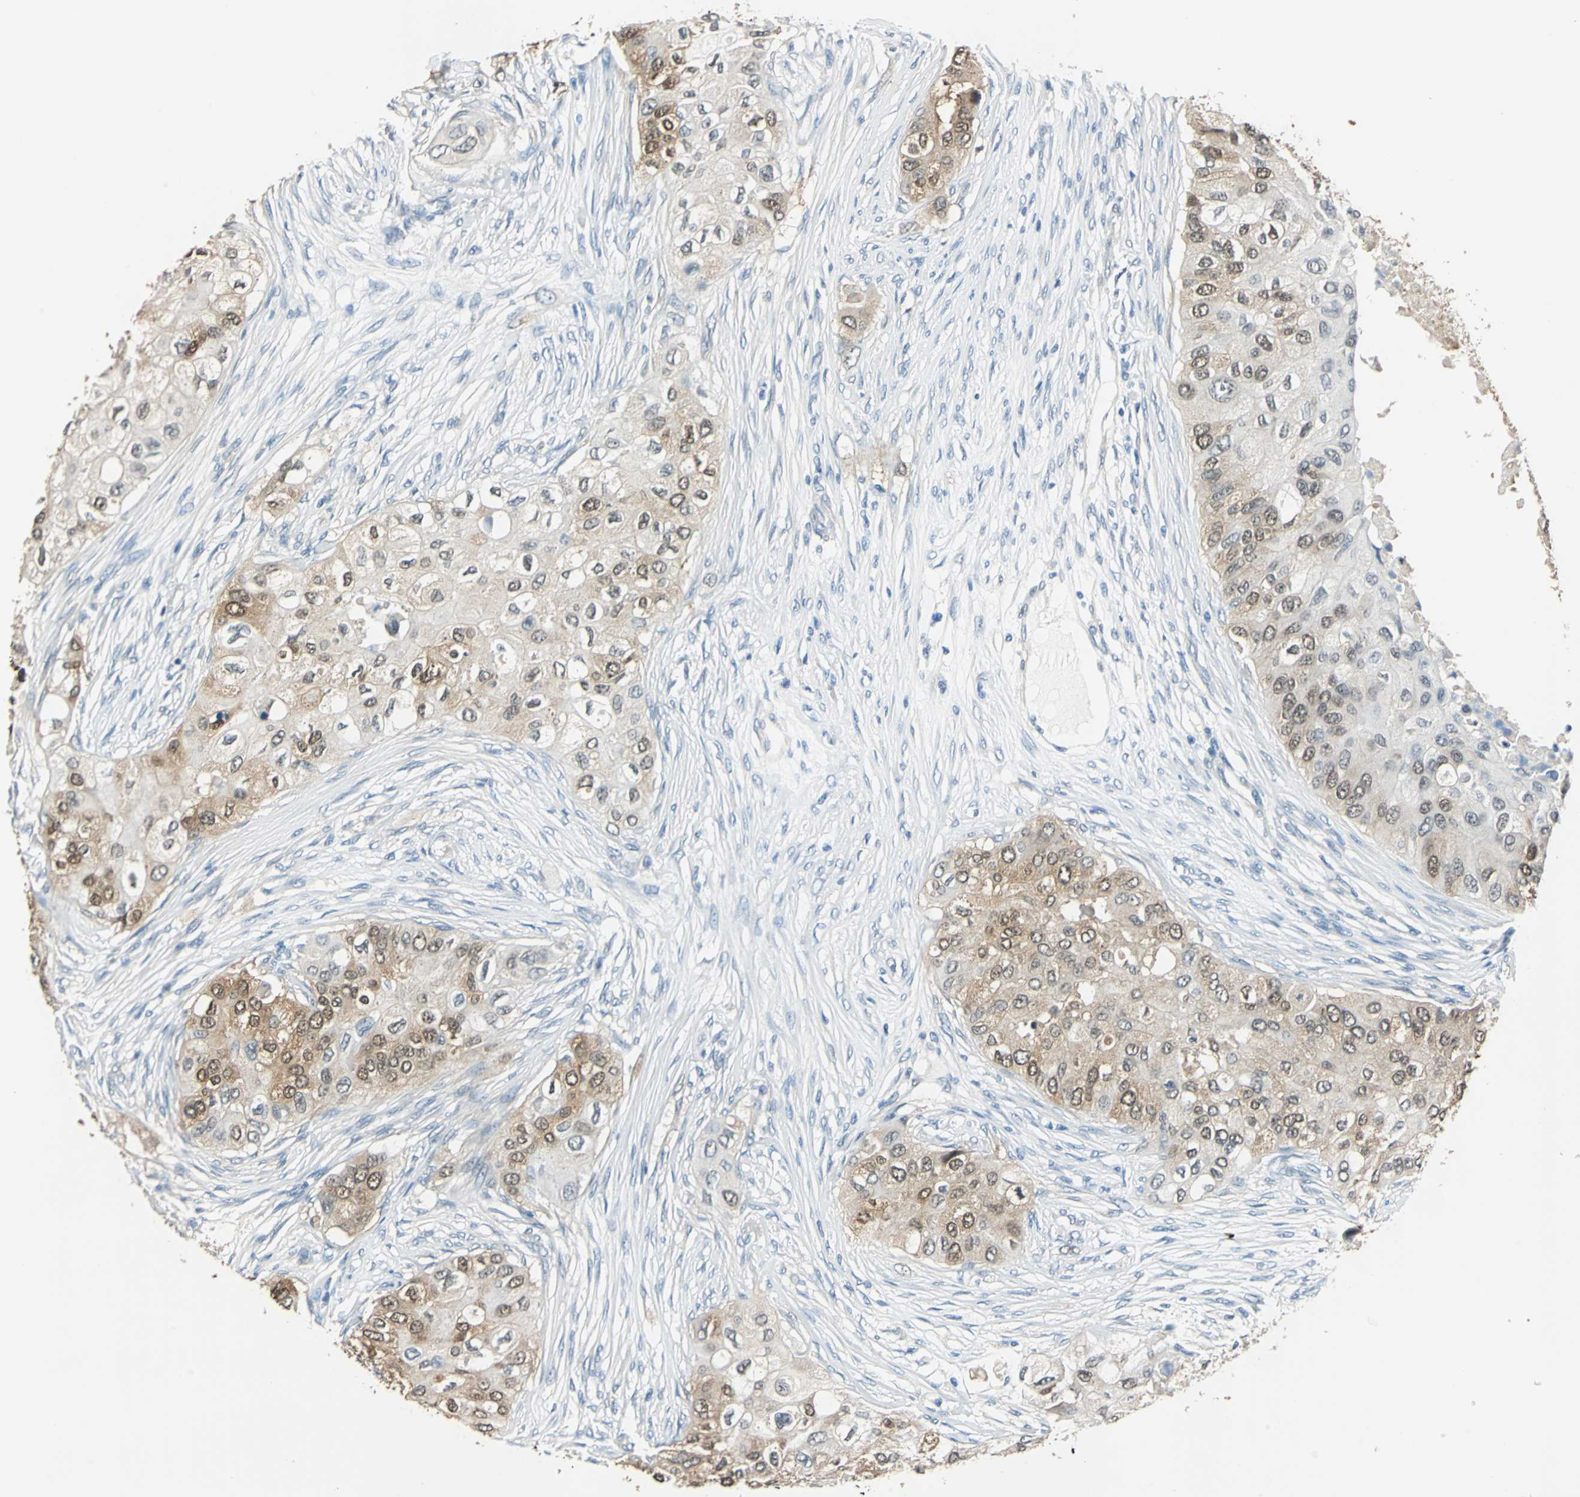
{"staining": {"intensity": "moderate", "quantity": ">75%", "location": "cytoplasmic/membranous,nuclear"}, "tissue": "breast cancer", "cell_type": "Tumor cells", "image_type": "cancer", "snomed": [{"axis": "morphology", "description": "Normal tissue, NOS"}, {"axis": "morphology", "description": "Duct carcinoma"}, {"axis": "topography", "description": "Breast"}], "caption": "IHC histopathology image of neoplastic tissue: human breast cancer (invasive ductal carcinoma) stained using immunohistochemistry (IHC) reveals medium levels of moderate protein expression localized specifically in the cytoplasmic/membranous and nuclear of tumor cells, appearing as a cytoplasmic/membranous and nuclear brown color.", "gene": "FKBP4", "patient": {"sex": "female", "age": 49}}